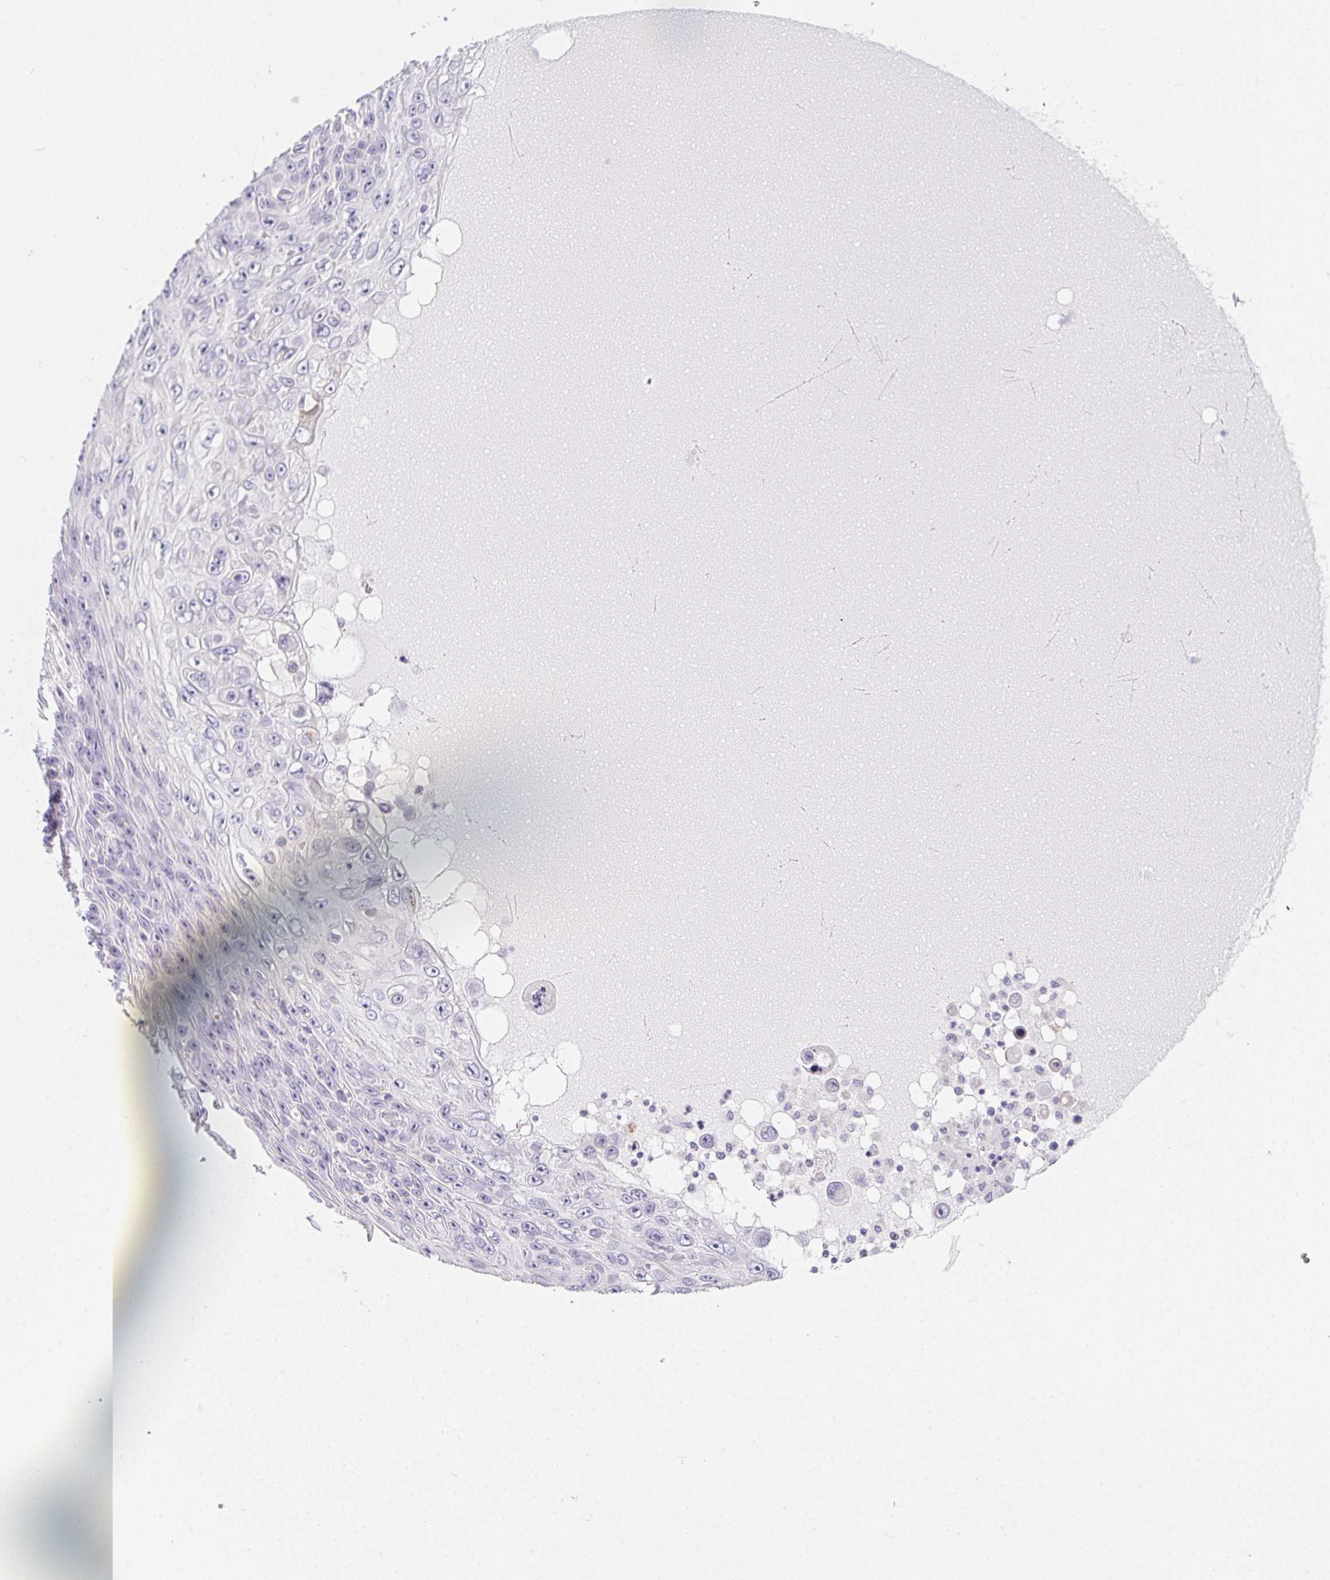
{"staining": {"intensity": "negative", "quantity": "none", "location": "none"}, "tissue": "skin cancer", "cell_type": "Tumor cells", "image_type": "cancer", "snomed": [{"axis": "morphology", "description": "Squamous cell carcinoma, NOS"}, {"axis": "topography", "description": "Skin"}], "caption": "Tumor cells show no significant protein positivity in squamous cell carcinoma (skin).", "gene": "MAP1A", "patient": {"sex": "male", "age": 82}}